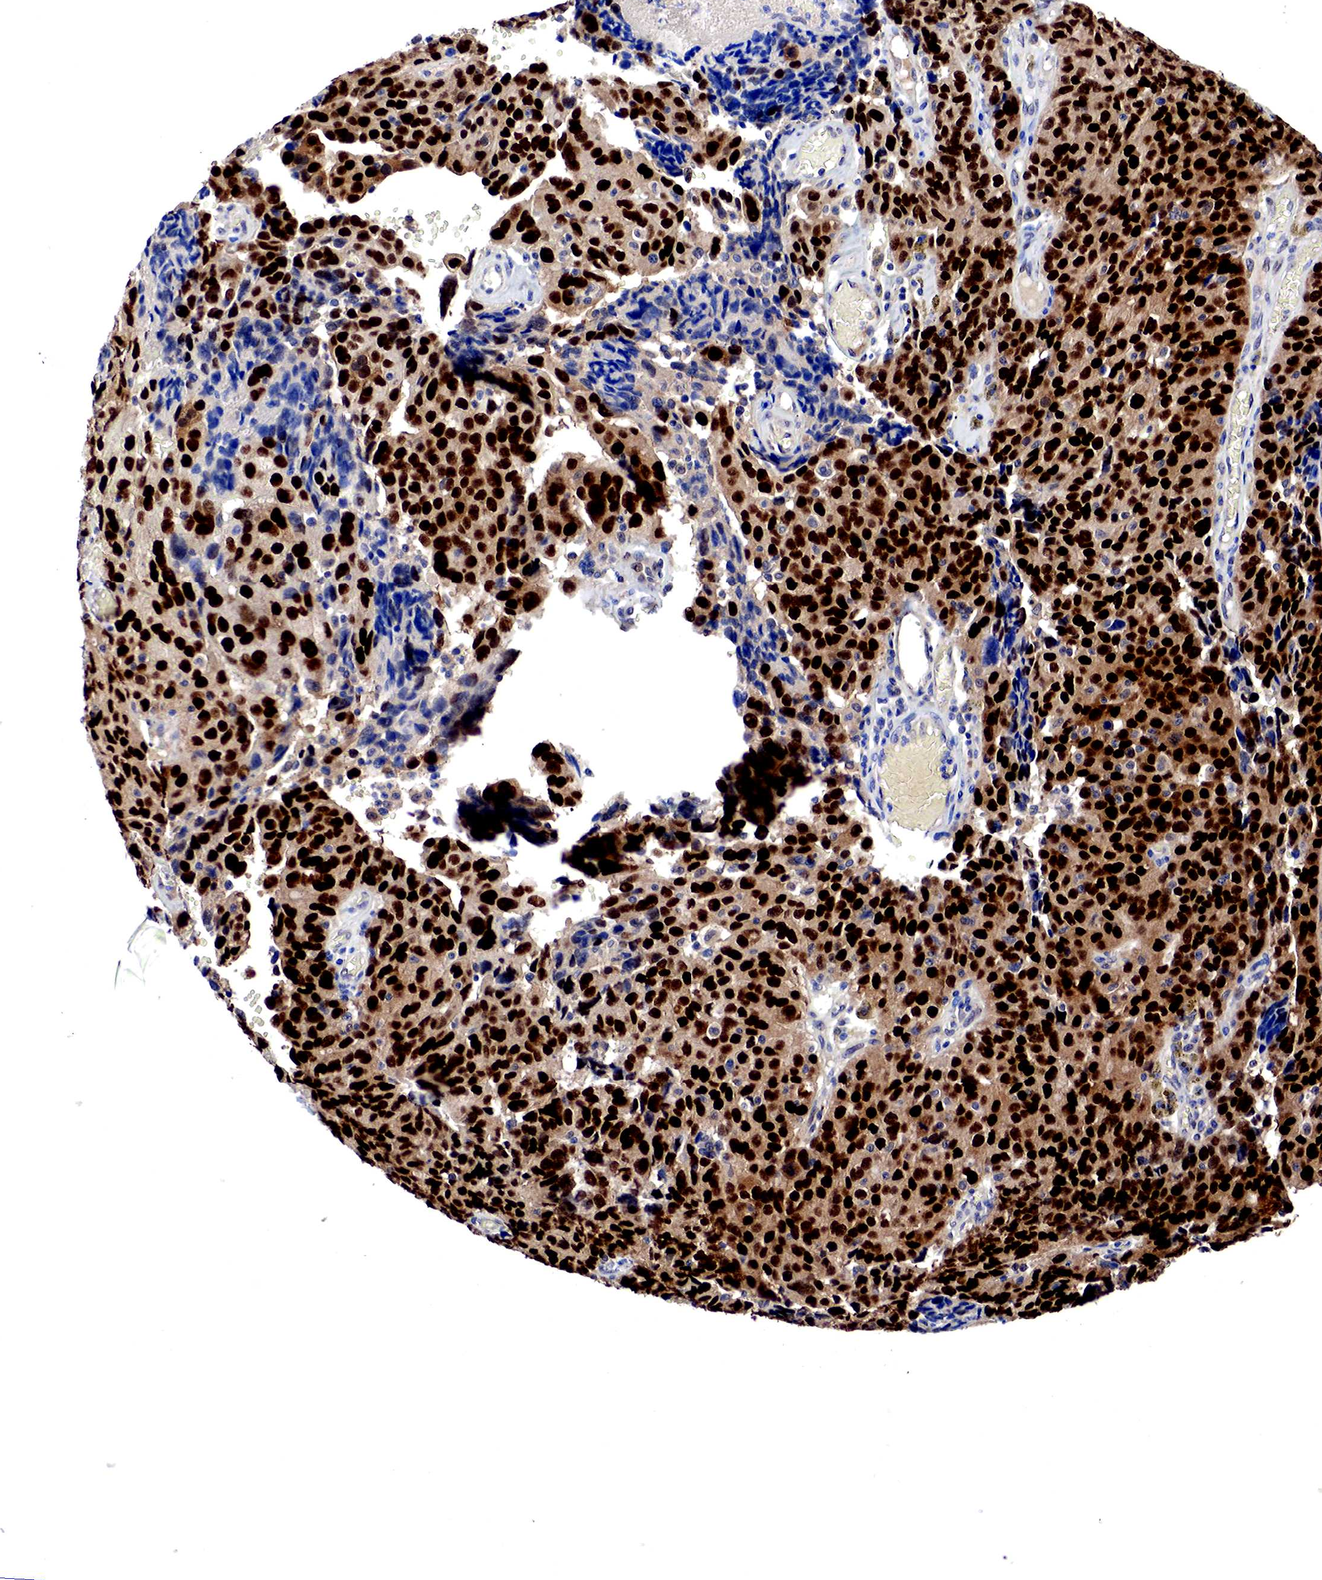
{"staining": {"intensity": "strong", "quantity": ">75%", "location": "cytoplasmic/membranous,nuclear"}, "tissue": "ovarian cancer", "cell_type": "Tumor cells", "image_type": "cancer", "snomed": [{"axis": "morphology", "description": "Carcinoma, endometroid"}, {"axis": "topography", "description": "Ovary"}], "caption": "Tumor cells show high levels of strong cytoplasmic/membranous and nuclear expression in about >75% of cells in ovarian endometroid carcinoma.", "gene": "PABIR2", "patient": {"sex": "female", "age": 75}}